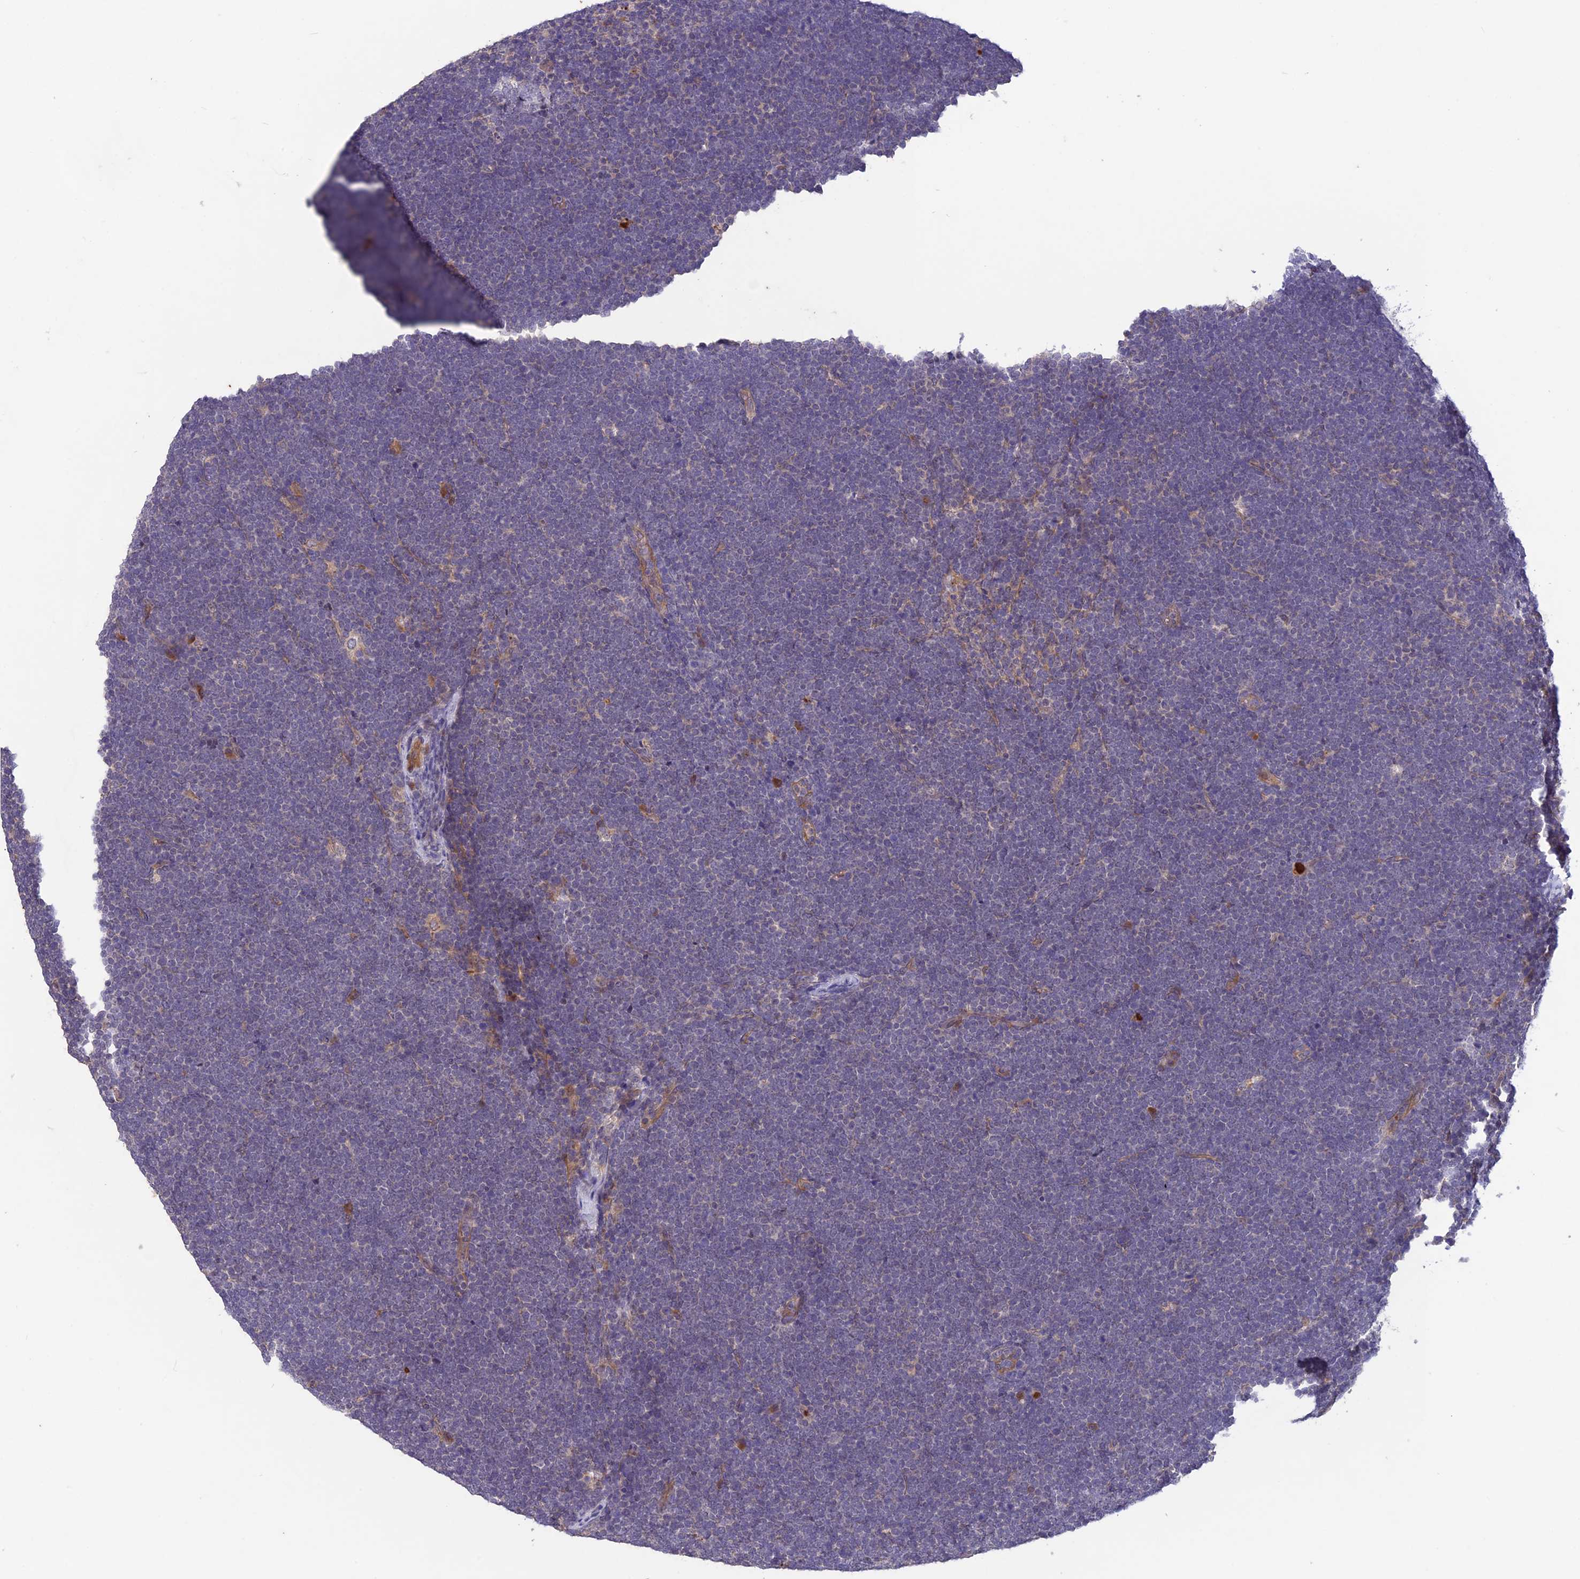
{"staining": {"intensity": "negative", "quantity": "none", "location": "none"}, "tissue": "lymphoma", "cell_type": "Tumor cells", "image_type": "cancer", "snomed": [{"axis": "morphology", "description": "Malignant lymphoma, non-Hodgkin's type, High grade"}, {"axis": "topography", "description": "Lymph node"}], "caption": "An image of human lymphoma is negative for staining in tumor cells.", "gene": "ADO", "patient": {"sex": "male", "age": 13}}